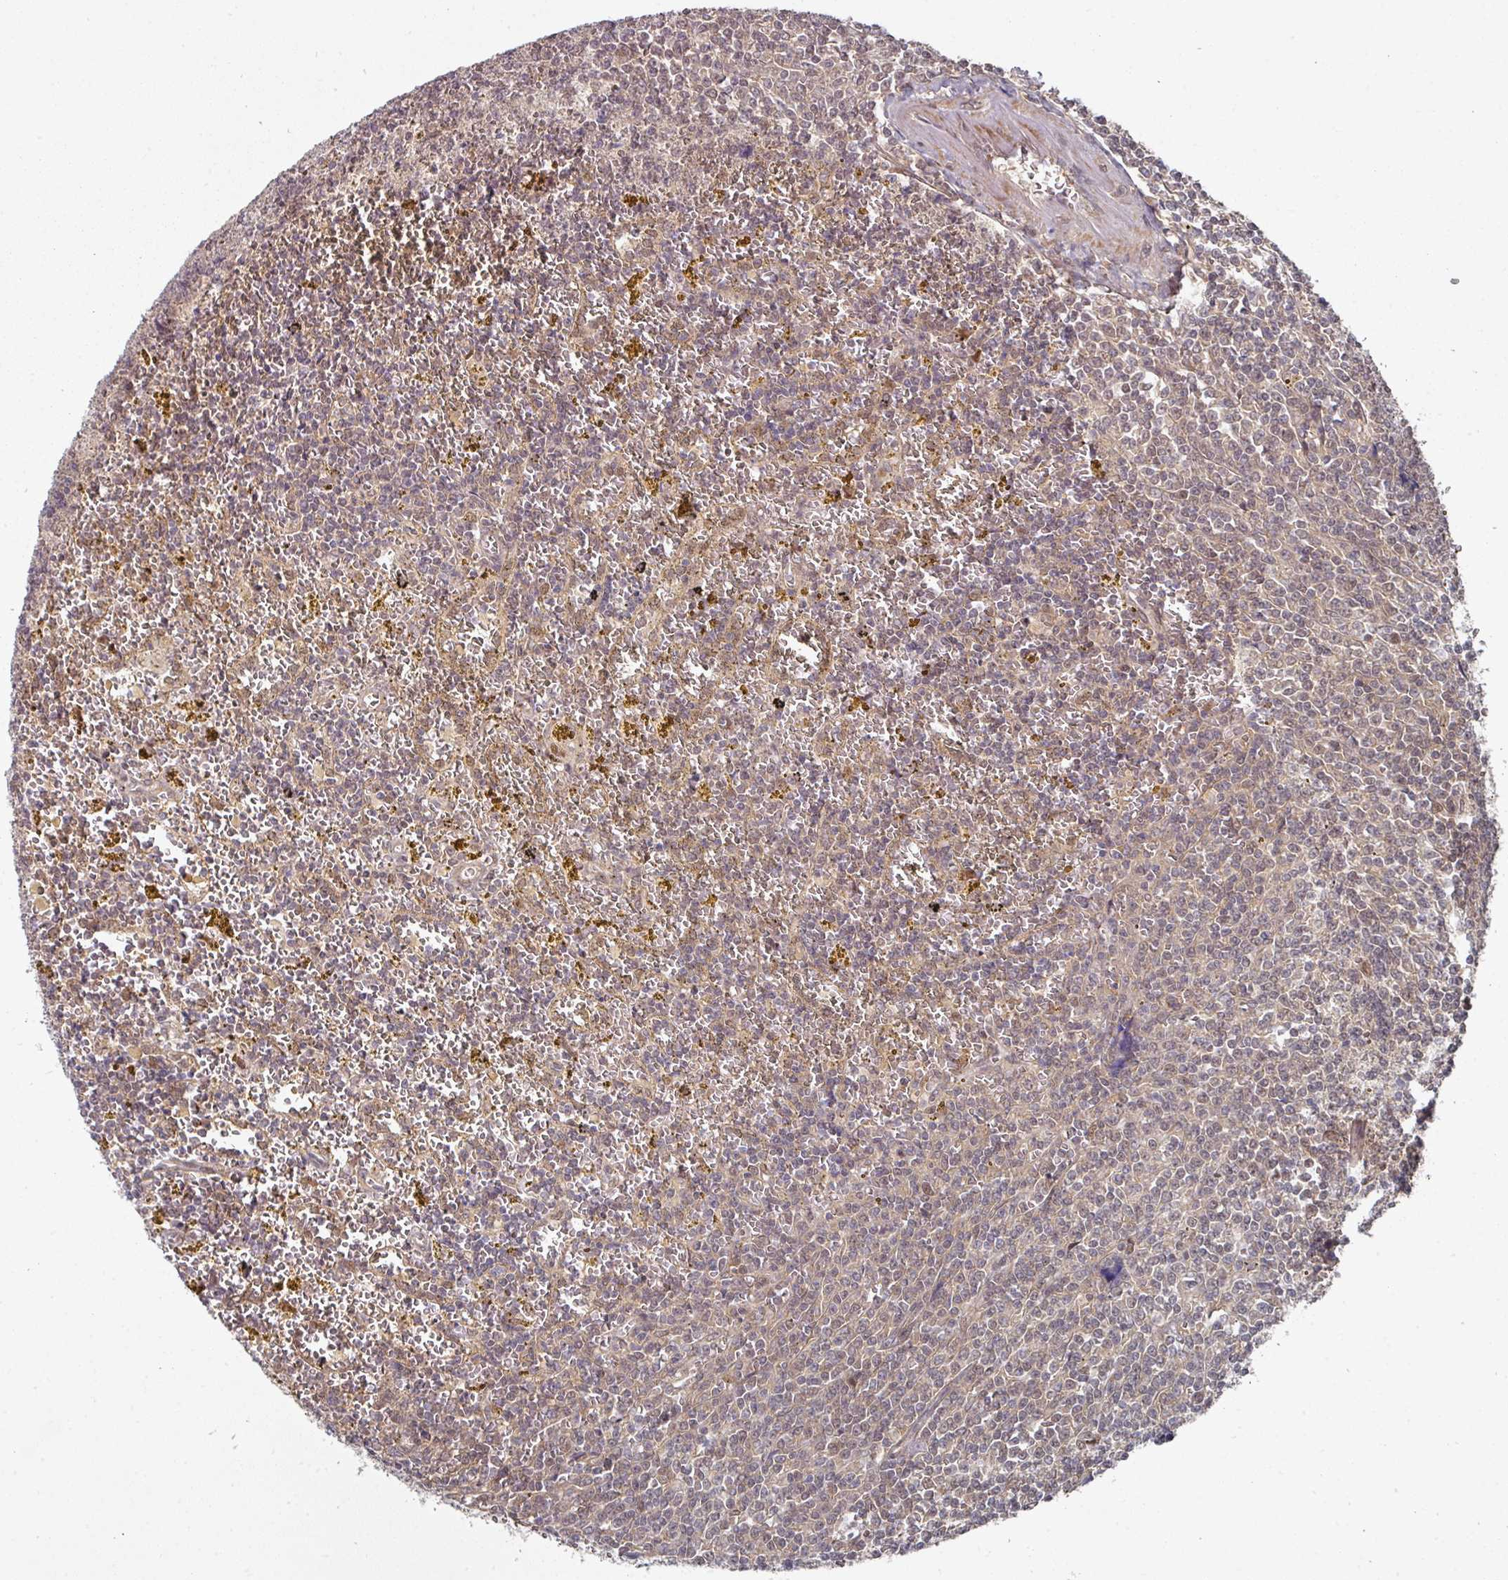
{"staining": {"intensity": "negative", "quantity": "none", "location": "none"}, "tissue": "lymphoma", "cell_type": "Tumor cells", "image_type": "cancer", "snomed": [{"axis": "morphology", "description": "Malignant lymphoma, non-Hodgkin's type, Low grade"}, {"axis": "topography", "description": "Spleen"}, {"axis": "topography", "description": "Lymph node"}], "caption": "A micrograph of lymphoma stained for a protein demonstrates no brown staining in tumor cells. Brightfield microscopy of immunohistochemistry stained with DAB (brown) and hematoxylin (blue), captured at high magnification.", "gene": "PSME3IP1", "patient": {"sex": "female", "age": 66}}